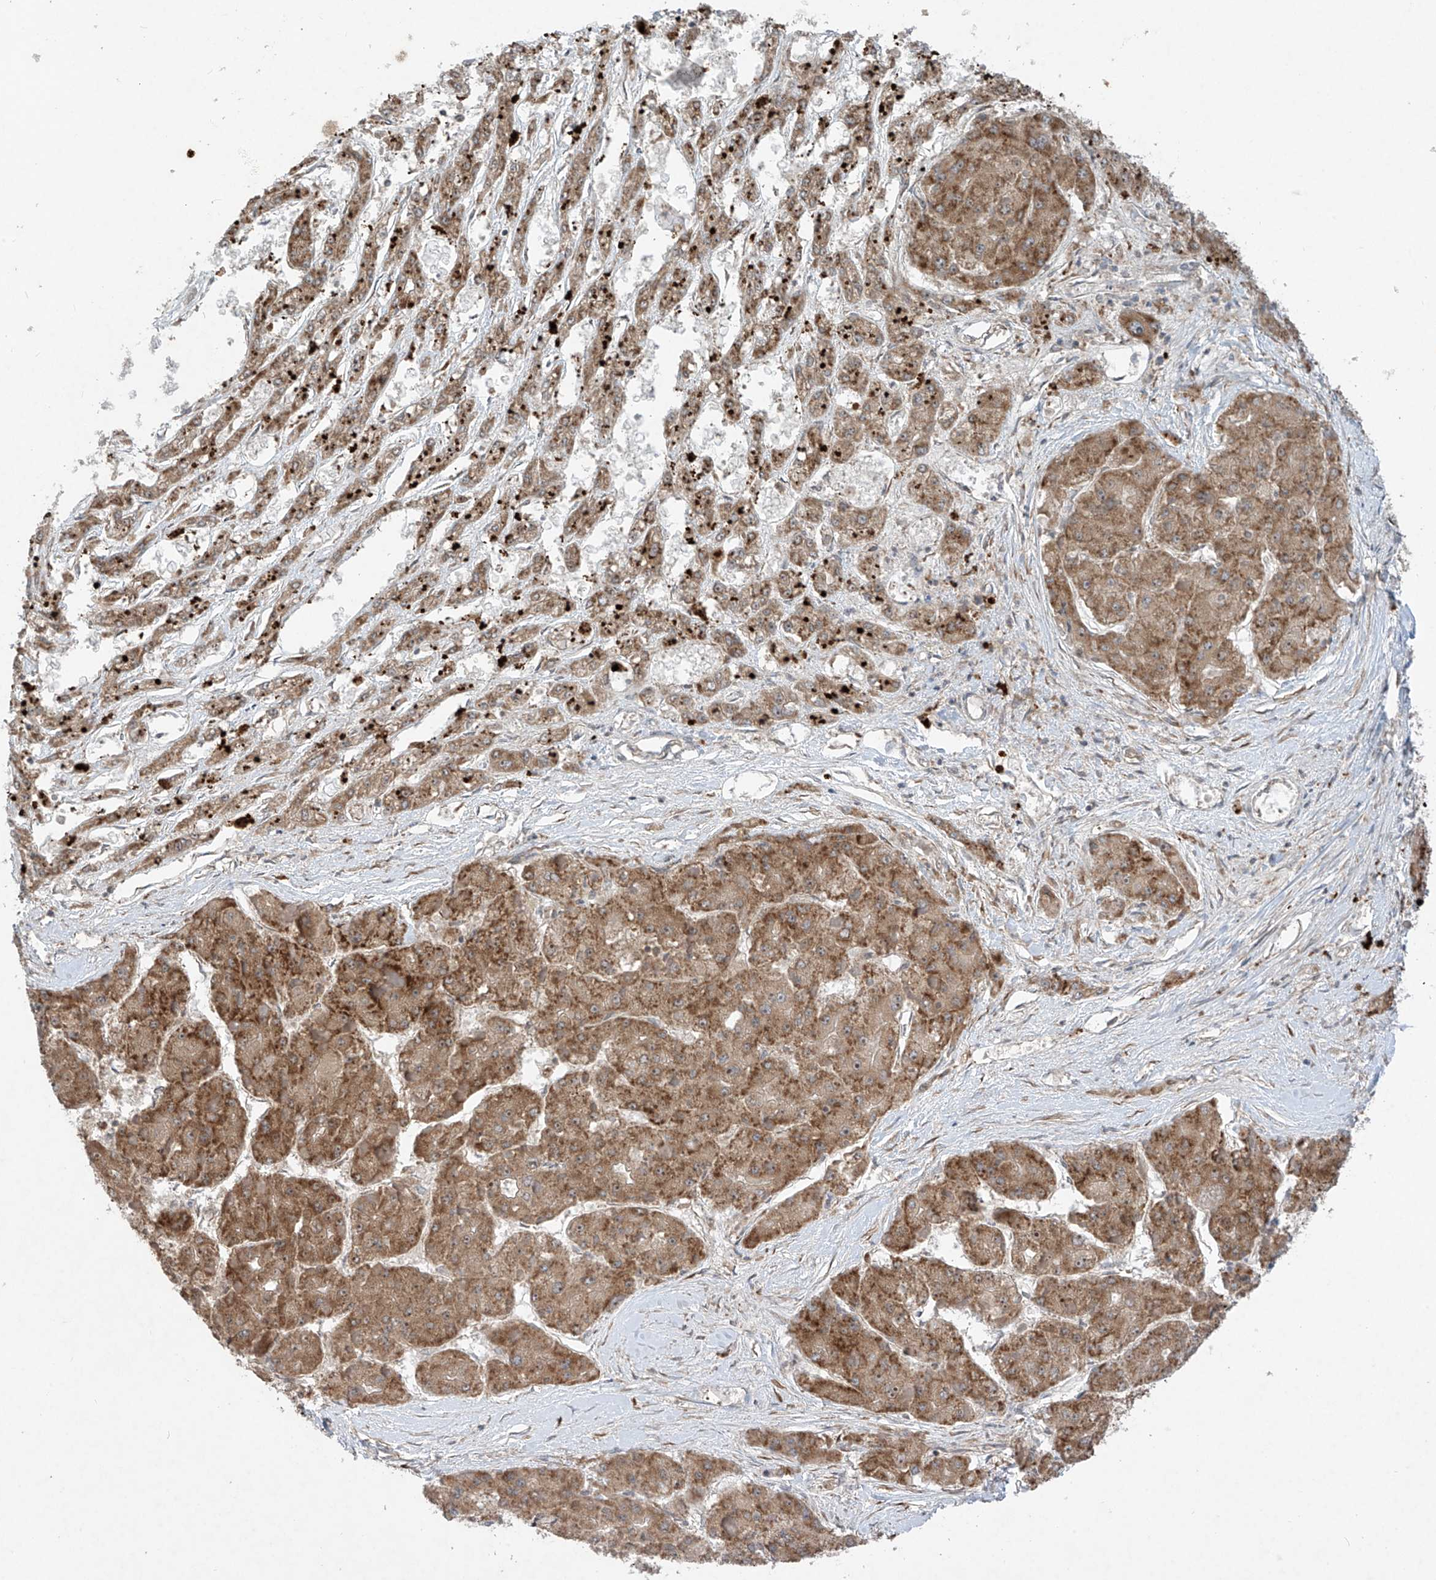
{"staining": {"intensity": "moderate", "quantity": ">75%", "location": "cytoplasmic/membranous"}, "tissue": "liver cancer", "cell_type": "Tumor cells", "image_type": "cancer", "snomed": [{"axis": "morphology", "description": "Carcinoma, Hepatocellular, NOS"}, {"axis": "topography", "description": "Liver"}], "caption": "A histopathology image showing moderate cytoplasmic/membranous positivity in approximately >75% of tumor cells in liver cancer, as visualized by brown immunohistochemical staining.", "gene": "RPL34", "patient": {"sex": "female", "age": 73}}